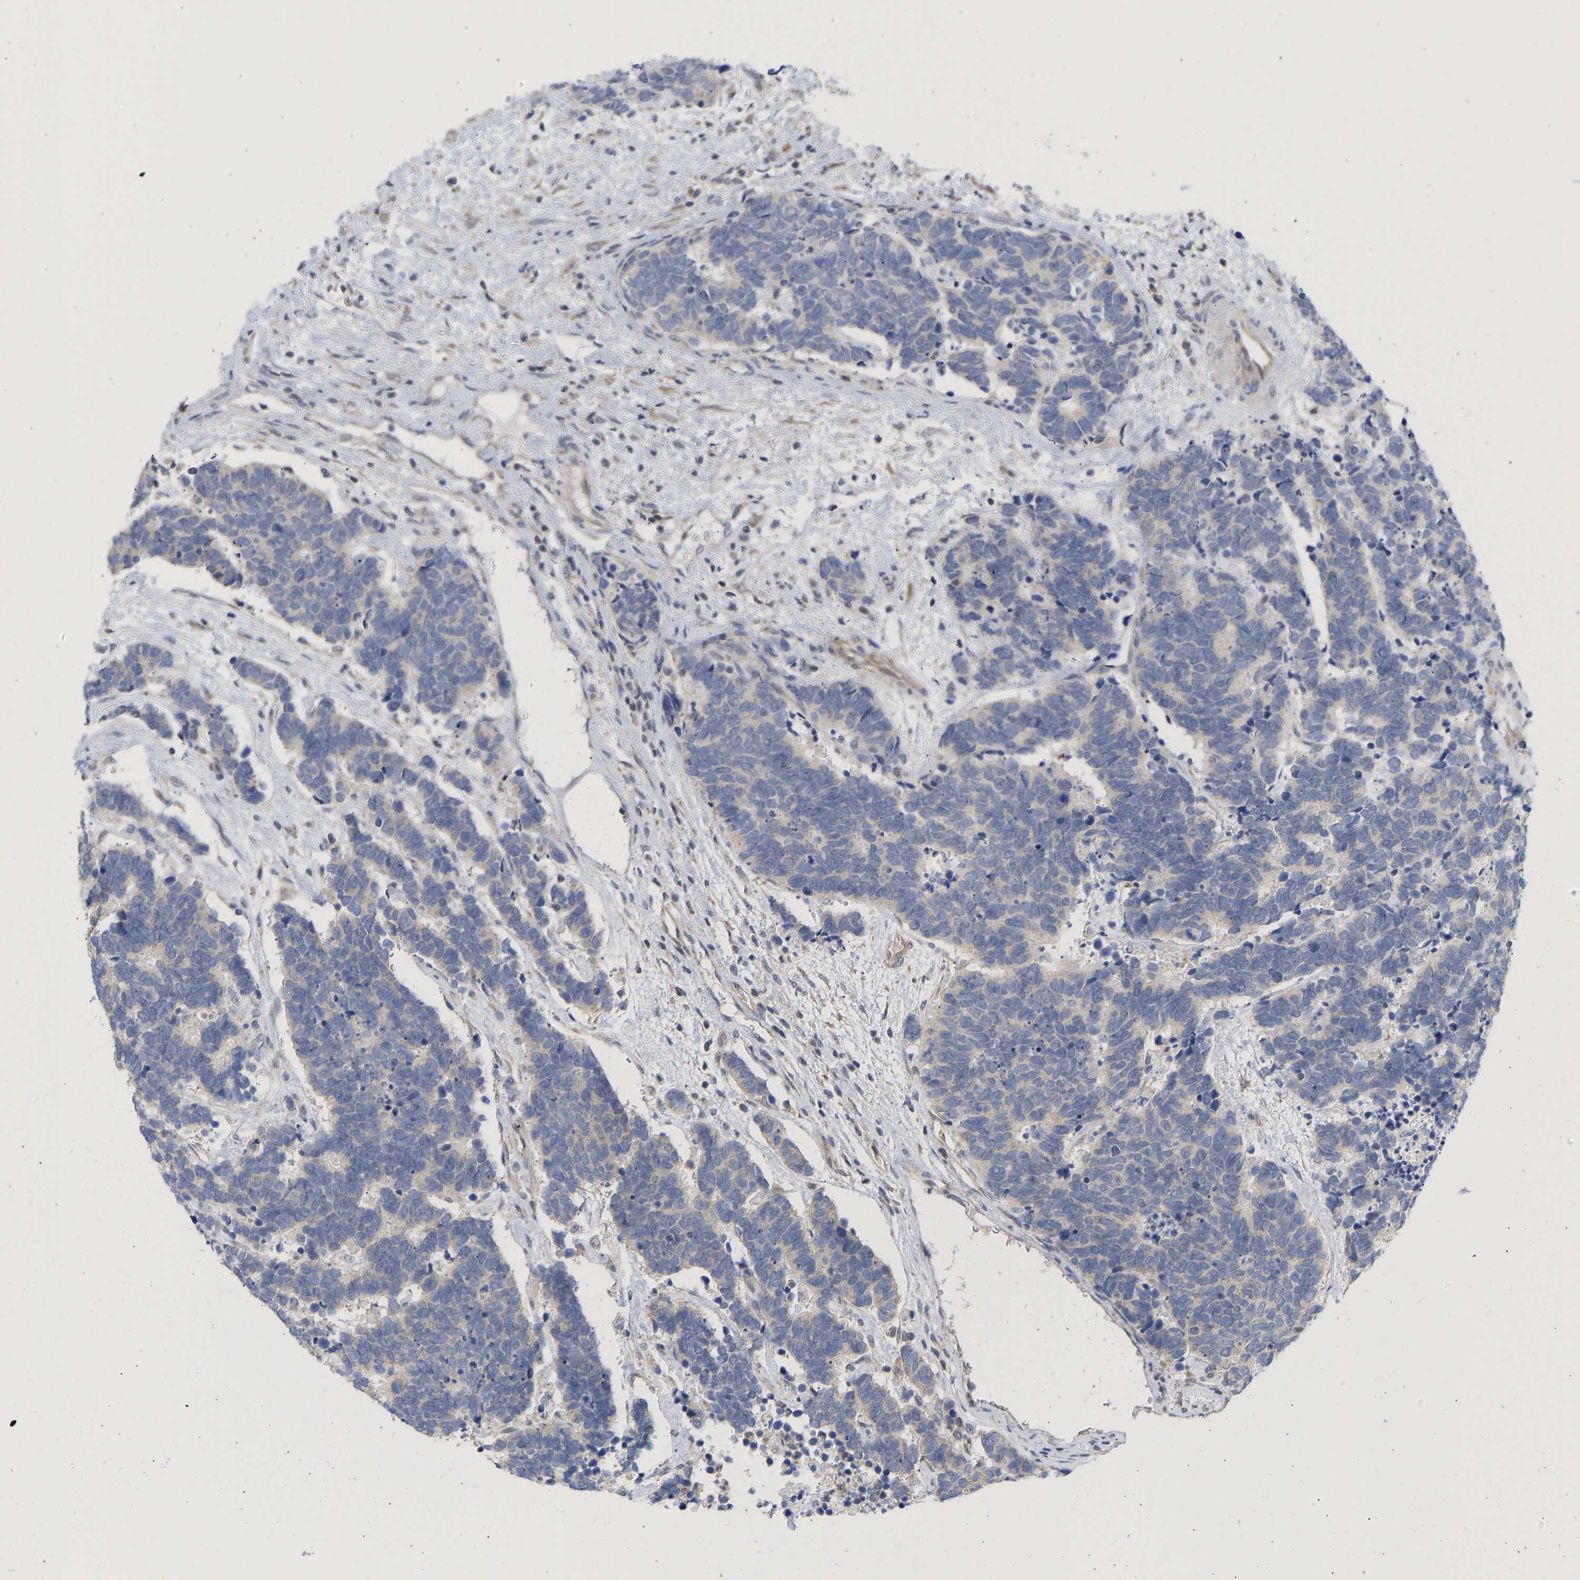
{"staining": {"intensity": "negative", "quantity": "none", "location": "none"}, "tissue": "carcinoid", "cell_type": "Tumor cells", "image_type": "cancer", "snomed": [{"axis": "morphology", "description": "Carcinoma, NOS"}, {"axis": "morphology", "description": "Carcinoid, malignant, NOS"}, {"axis": "topography", "description": "Urinary bladder"}], "caption": "High power microscopy micrograph of an immunohistochemistry (IHC) image of carcinoid, revealing no significant staining in tumor cells.", "gene": "MAP2K3", "patient": {"sex": "male", "age": 57}}